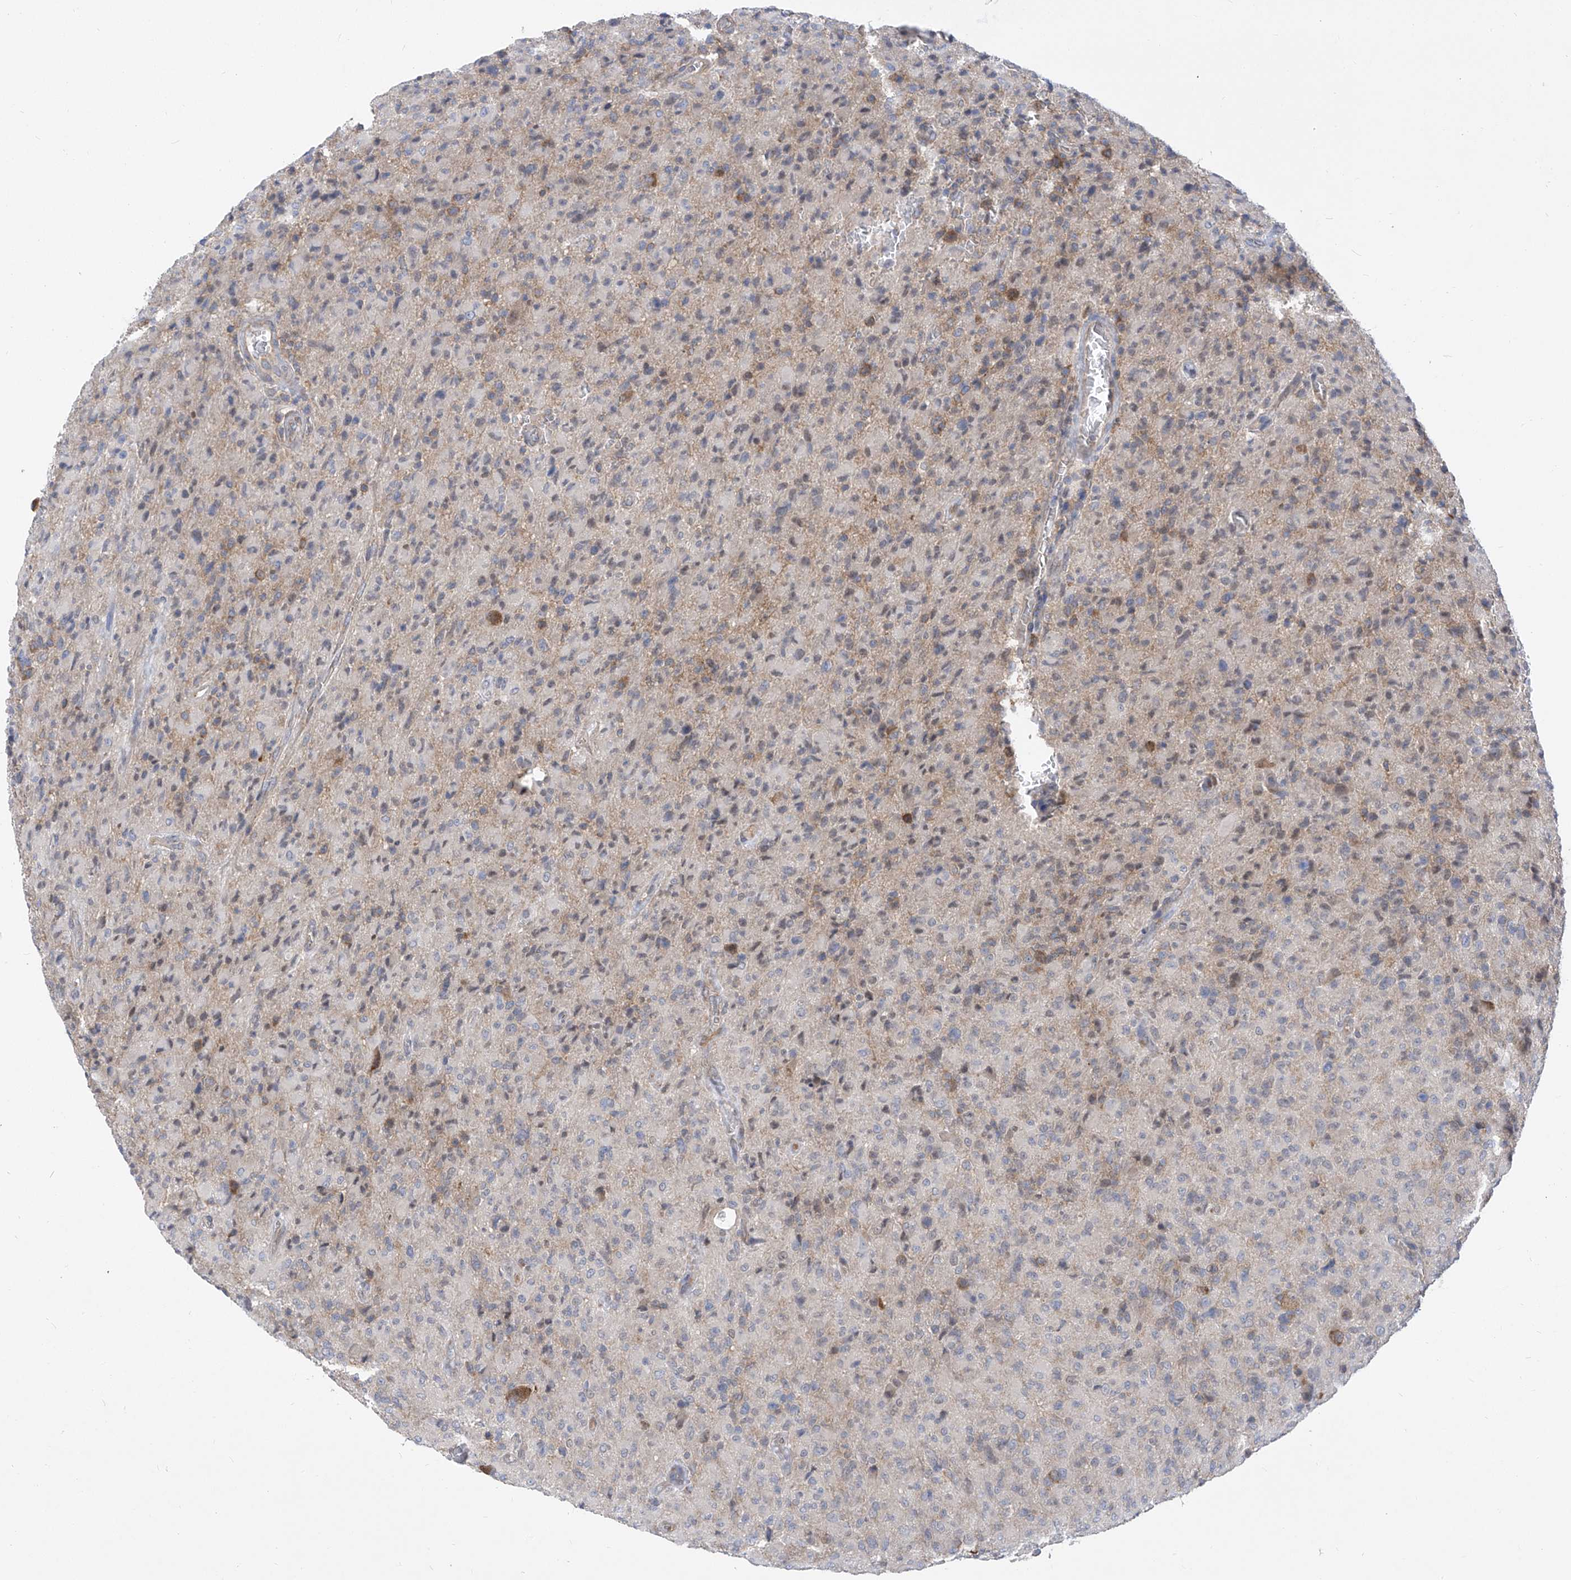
{"staining": {"intensity": "weak", "quantity": "<25%", "location": "cytoplasmic/membranous"}, "tissue": "glioma", "cell_type": "Tumor cells", "image_type": "cancer", "snomed": [{"axis": "morphology", "description": "Glioma, malignant, High grade"}, {"axis": "topography", "description": "Brain"}], "caption": "DAB immunohistochemical staining of human glioma exhibits no significant positivity in tumor cells.", "gene": "EIF3M", "patient": {"sex": "female", "age": 57}}